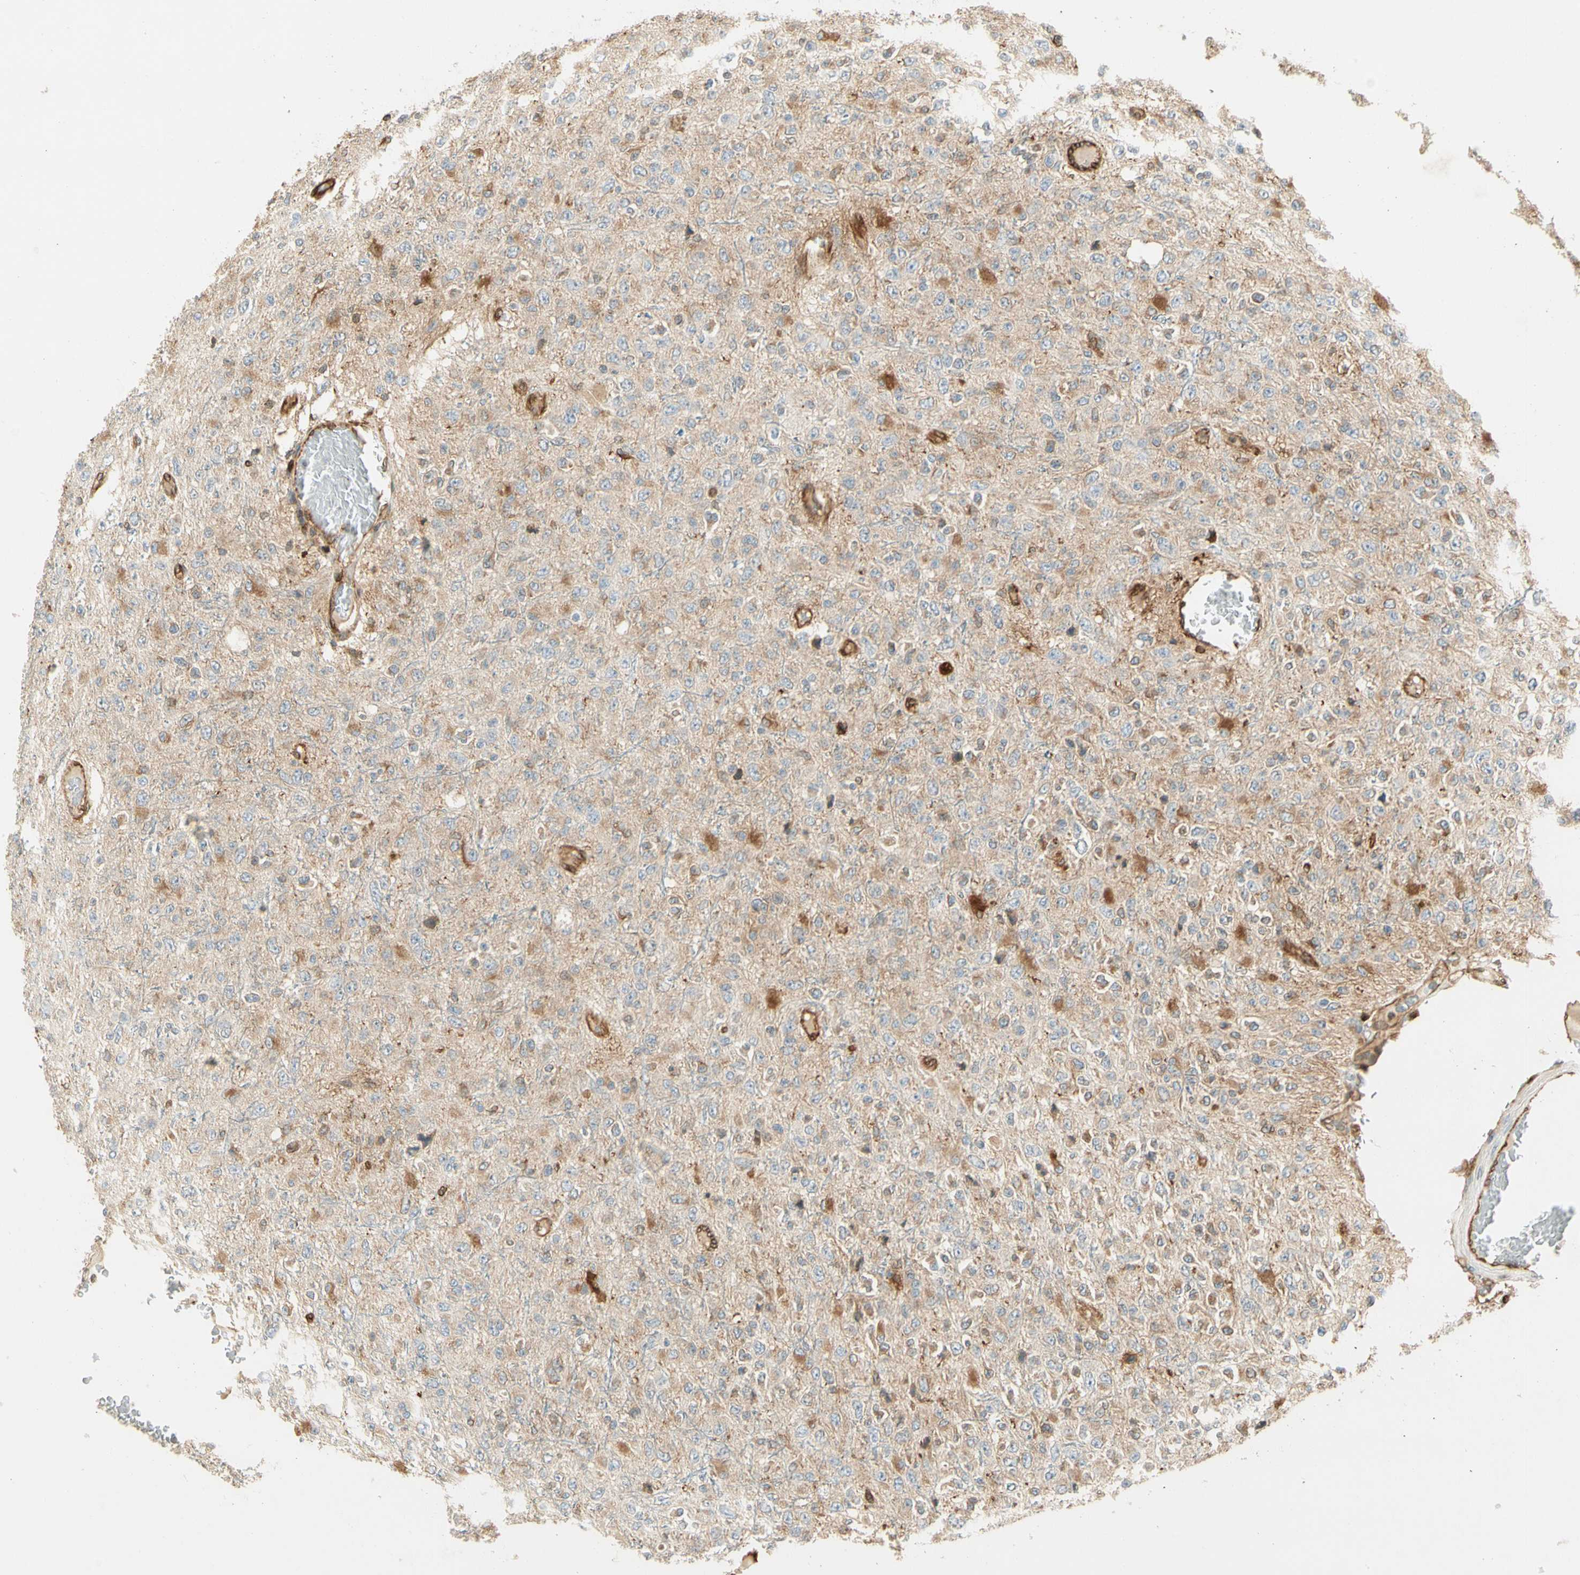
{"staining": {"intensity": "moderate", "quantity": ">75%", "location": "cytoplasmic/membranous"}, "tissue": "glioma", "cell_type": "Tumor cells", "image_type": "cancer", "snomed": [{"axis": "morphology", "description": "Glioma, malignant, High grade"}, {"axis": "topography", "description": "pancreas cauda"}], "caption": "This is a photomicrograph of immunohistochemistry staining of glioma, which shows moderate staining in the cytoplasmic/membranous of tumor cells.", "gene": "TAPBP", "patient": {"sex": "male", "age": 60}}